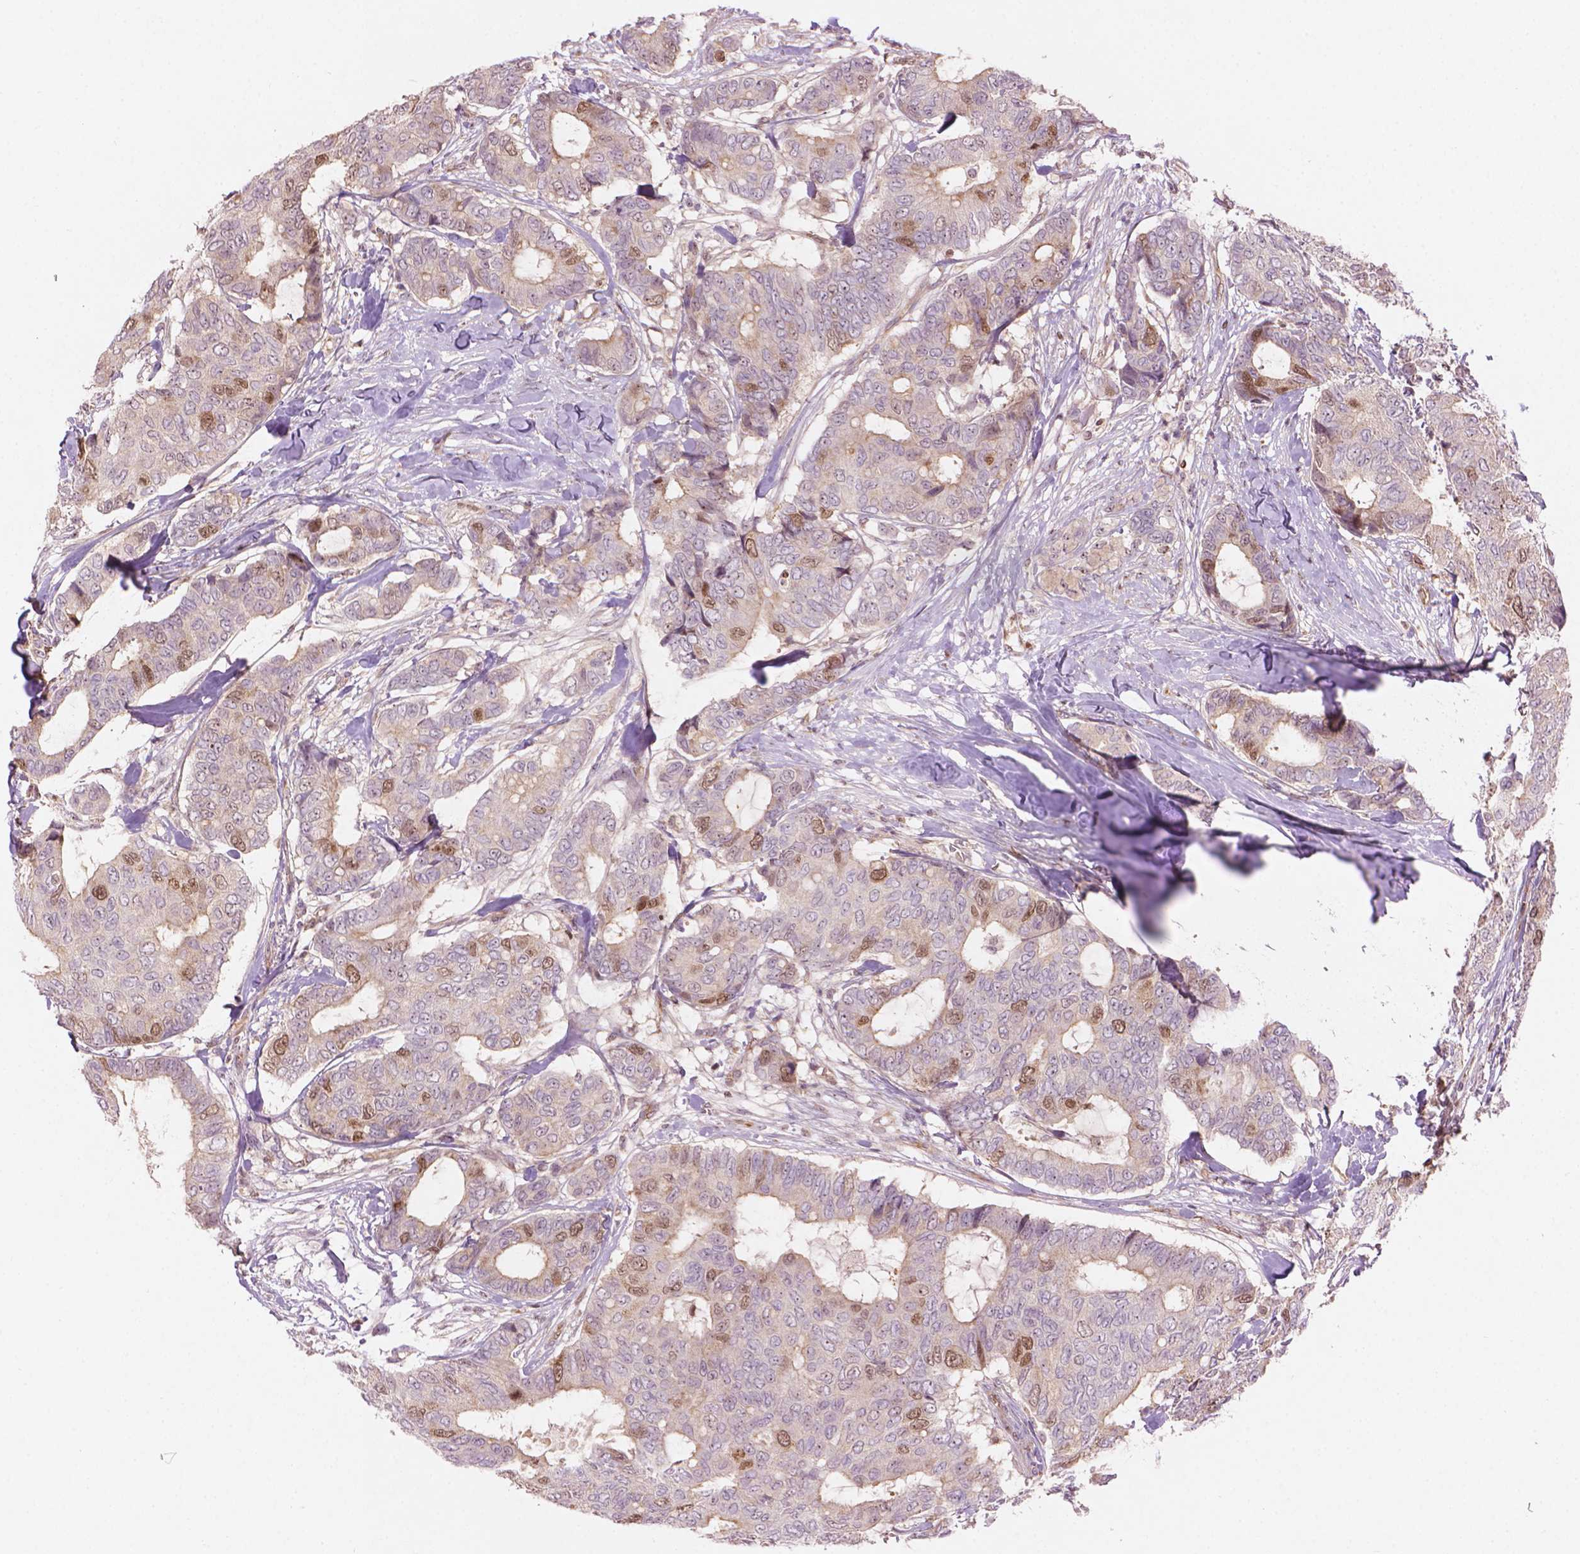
{"staining": {"intensity": "moderate", "quantity": "<25%", "location": "nuclear"}, "tissue": "breast cancer", "cell_type": "Tumor cells", "image_type": "cancer", "snomed": [{"axis": "morphology", "description": "Duct carcinoma"}, {"axis": "topography", "description": "Breast"}], "caption": "IHC (DAB (3,3'-diaminobenzidine)) staining of breast cancer demonstrates moderate nuclear protein expression in approximately <25% of tumor cells. (Stains: DAB in brown, nuclei in blue, Microscopy: brightfield microscopy at high magnification).", "gene": "SMC2", "patient": {"sex": "female", "age": 75}}